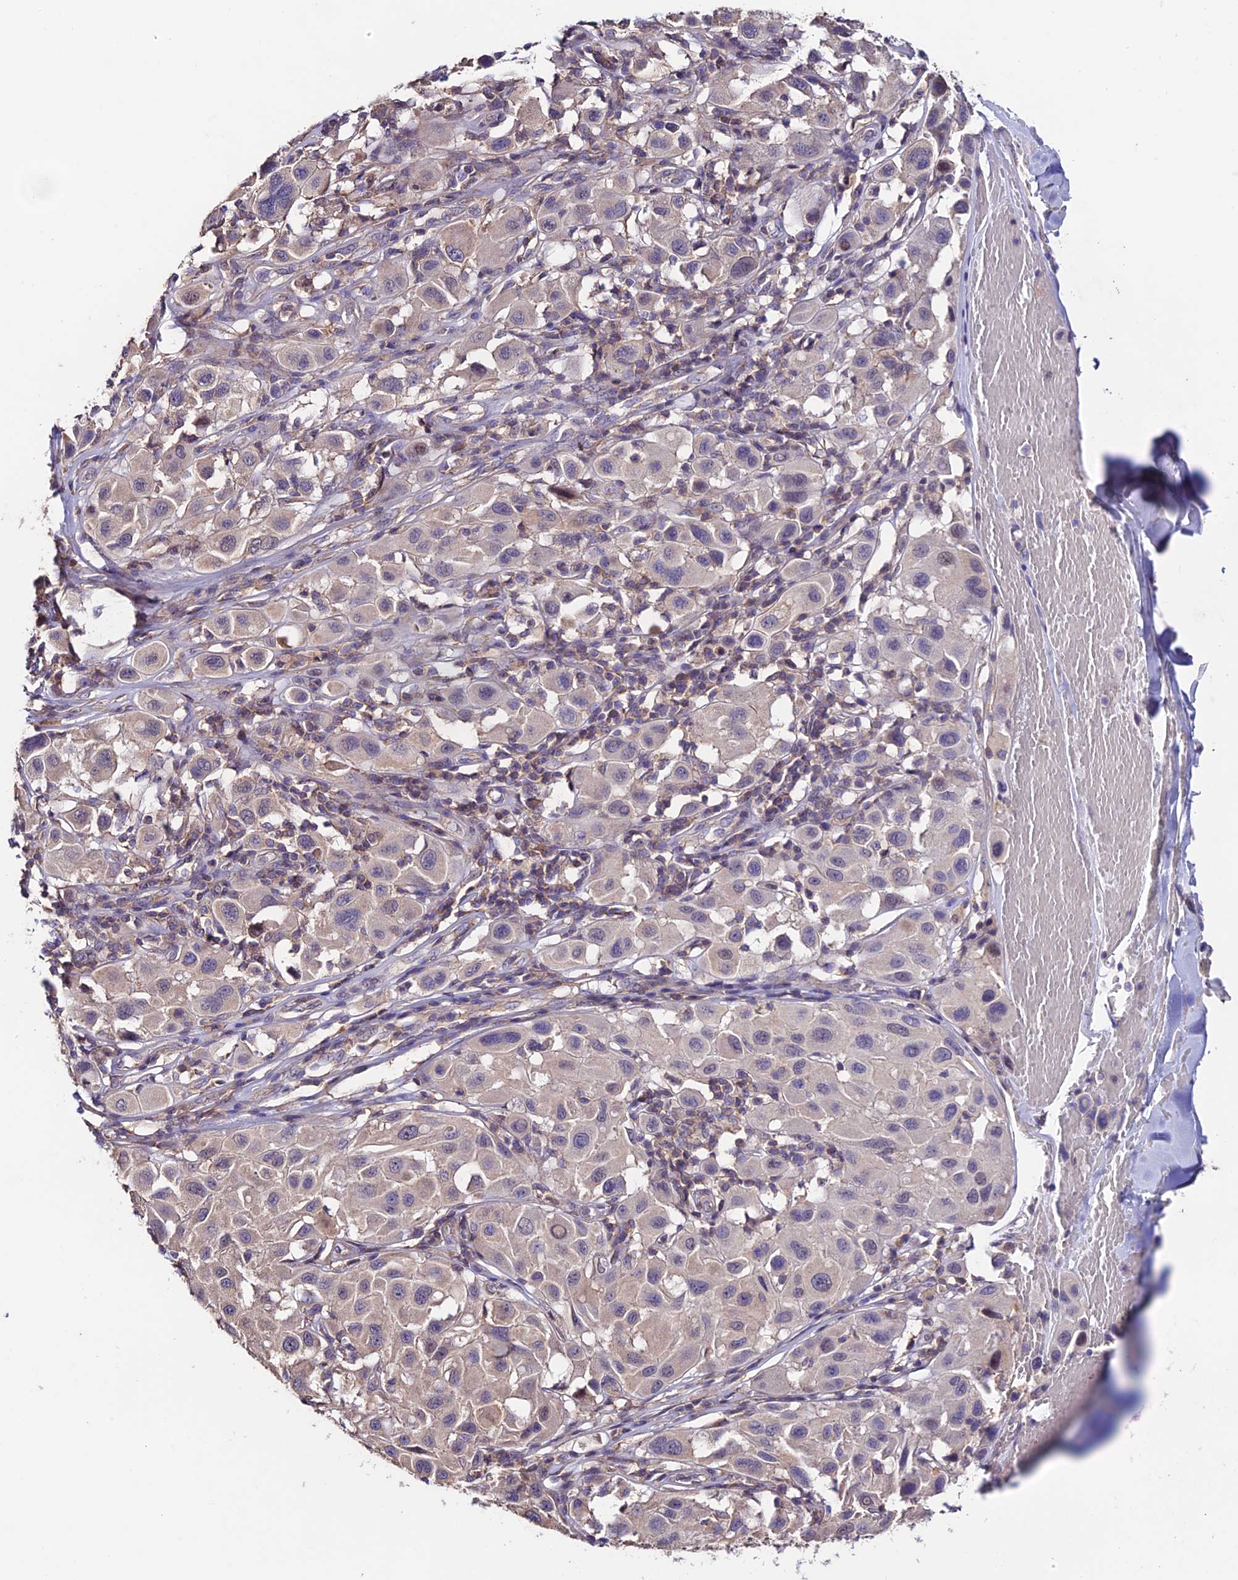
{"staining": {"intensity": "negative", "quantity": "none", "location": "none"}, "tissue": "melanoma", "cell_type": "Tumor cells", "image_type": "cancer", "snomed": [{"axis": "morphology", "description": "Malignant melanoma, Metastatic site"}, {"axis": "topography", "description": "Skin"}], "caption": "The photomicrograph exhibits no staining of tumor cells in melanoma. (DAB immunohistochemistry with hematoxylin counter stain).", "gene": "BRME1", "patient": {"sex": "male", "age": 41}}